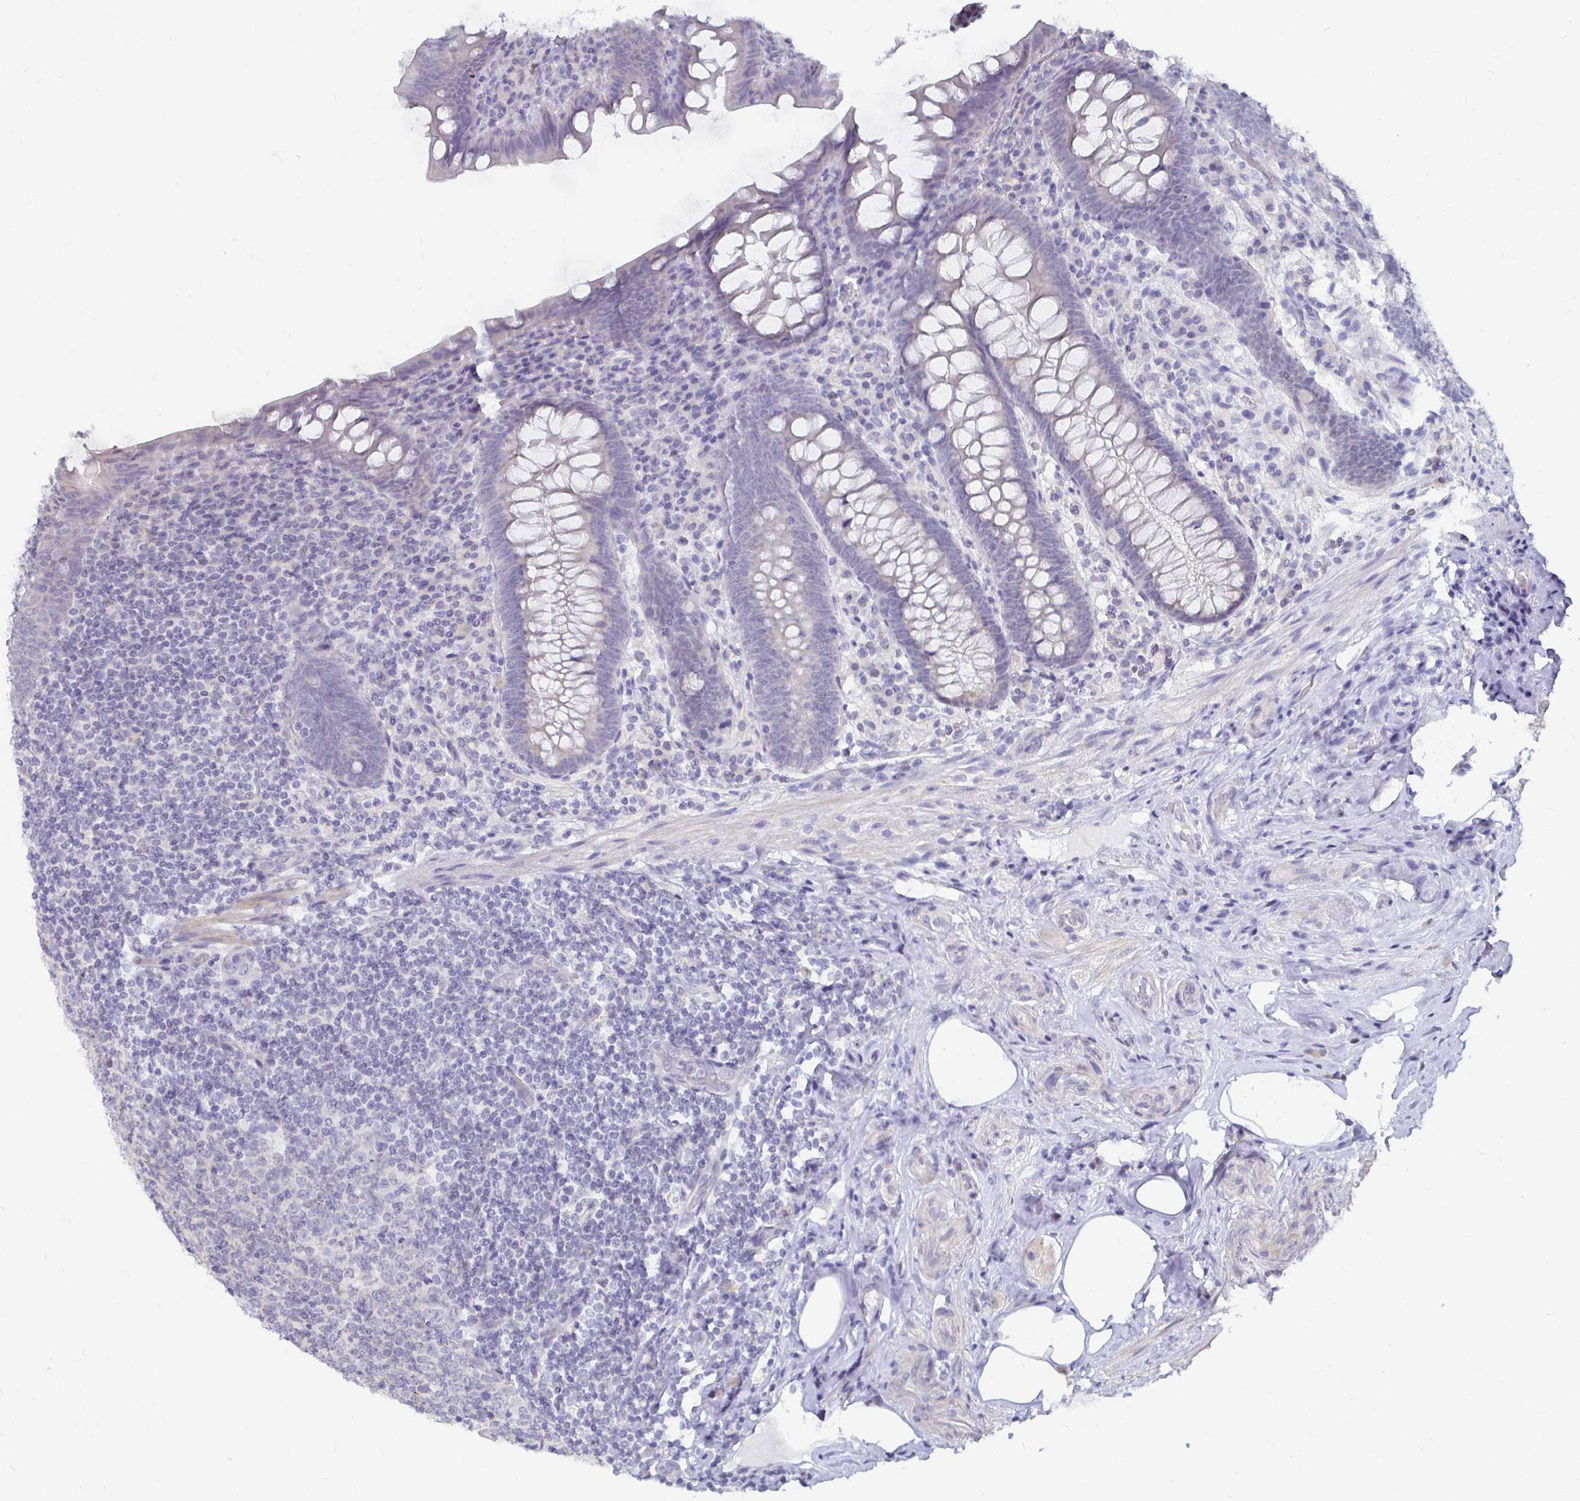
{"staining": {"intensity": "negative", "quantity": "none", "location": "none"}, "tissue": "appendix", "cell_type": "Glandular cells", "image_type": "normal", "snomed": [{"axis": "morphology", "description": "Normal tissue, NOS"}, {"axis": "topography", "description": "Appendix"}], "caption": "DAB immunohistochemical staining of benign human appendix displays no significant expression in glandular cells. The staining was performed using DAB to visualize the protein expression in brown, while the nuclei were stained in blue with hematoxylin (Magnification: 20x).", "gene": "CAPN11", "patient": {"sex": "male", "age": 71}}